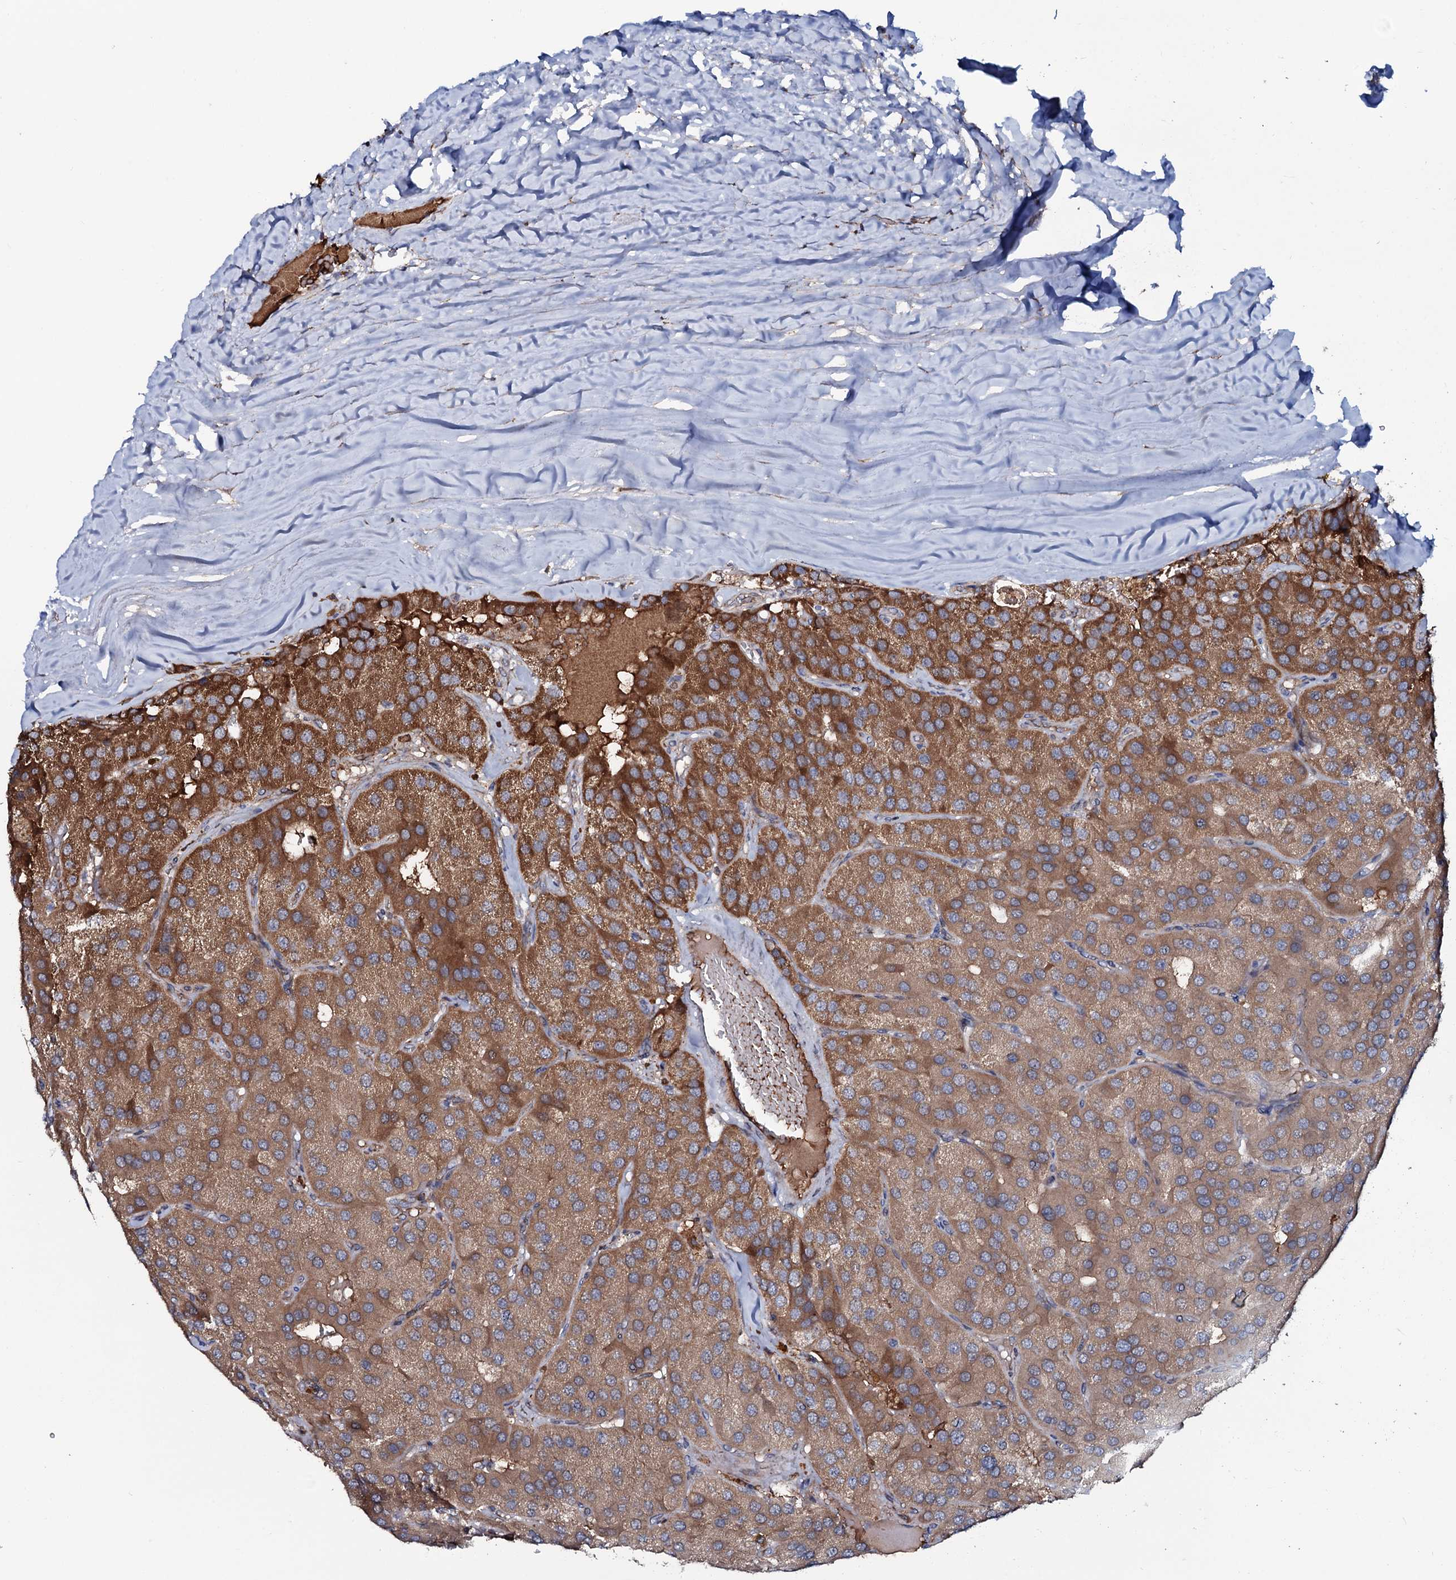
{"staining": {"intensity": "moderate", "quantity": ">75%", "location": "cytoplasmic/membranous"}, "tissue": "parathyroid gland", "cell_type": "Glandular cells", "image_type": "normal", "snomed": [{"axis": "morphology", "description": "Normal tissue, NOS"}, {"axis": "morphology", "description": "Adenoma, NOS"}, {"axis": "topography", "description": "Parathyroid gland"}], "caption": "Immunohistochemistry (IHC) of benign human parathyroid gland demonstrates medium levels of moderate cytoplasmic/membranous positivity in about >75% of glandular cells. The staining was performed using DAB (3,3'-diaminobenzidine) to visualize the protein expression in brown, while the nuclei were stained in blue with hematoxylin (Magnification: 20x).", "gene": "PPP1R3D", "patient": {"sex": "female", "age": 86}}